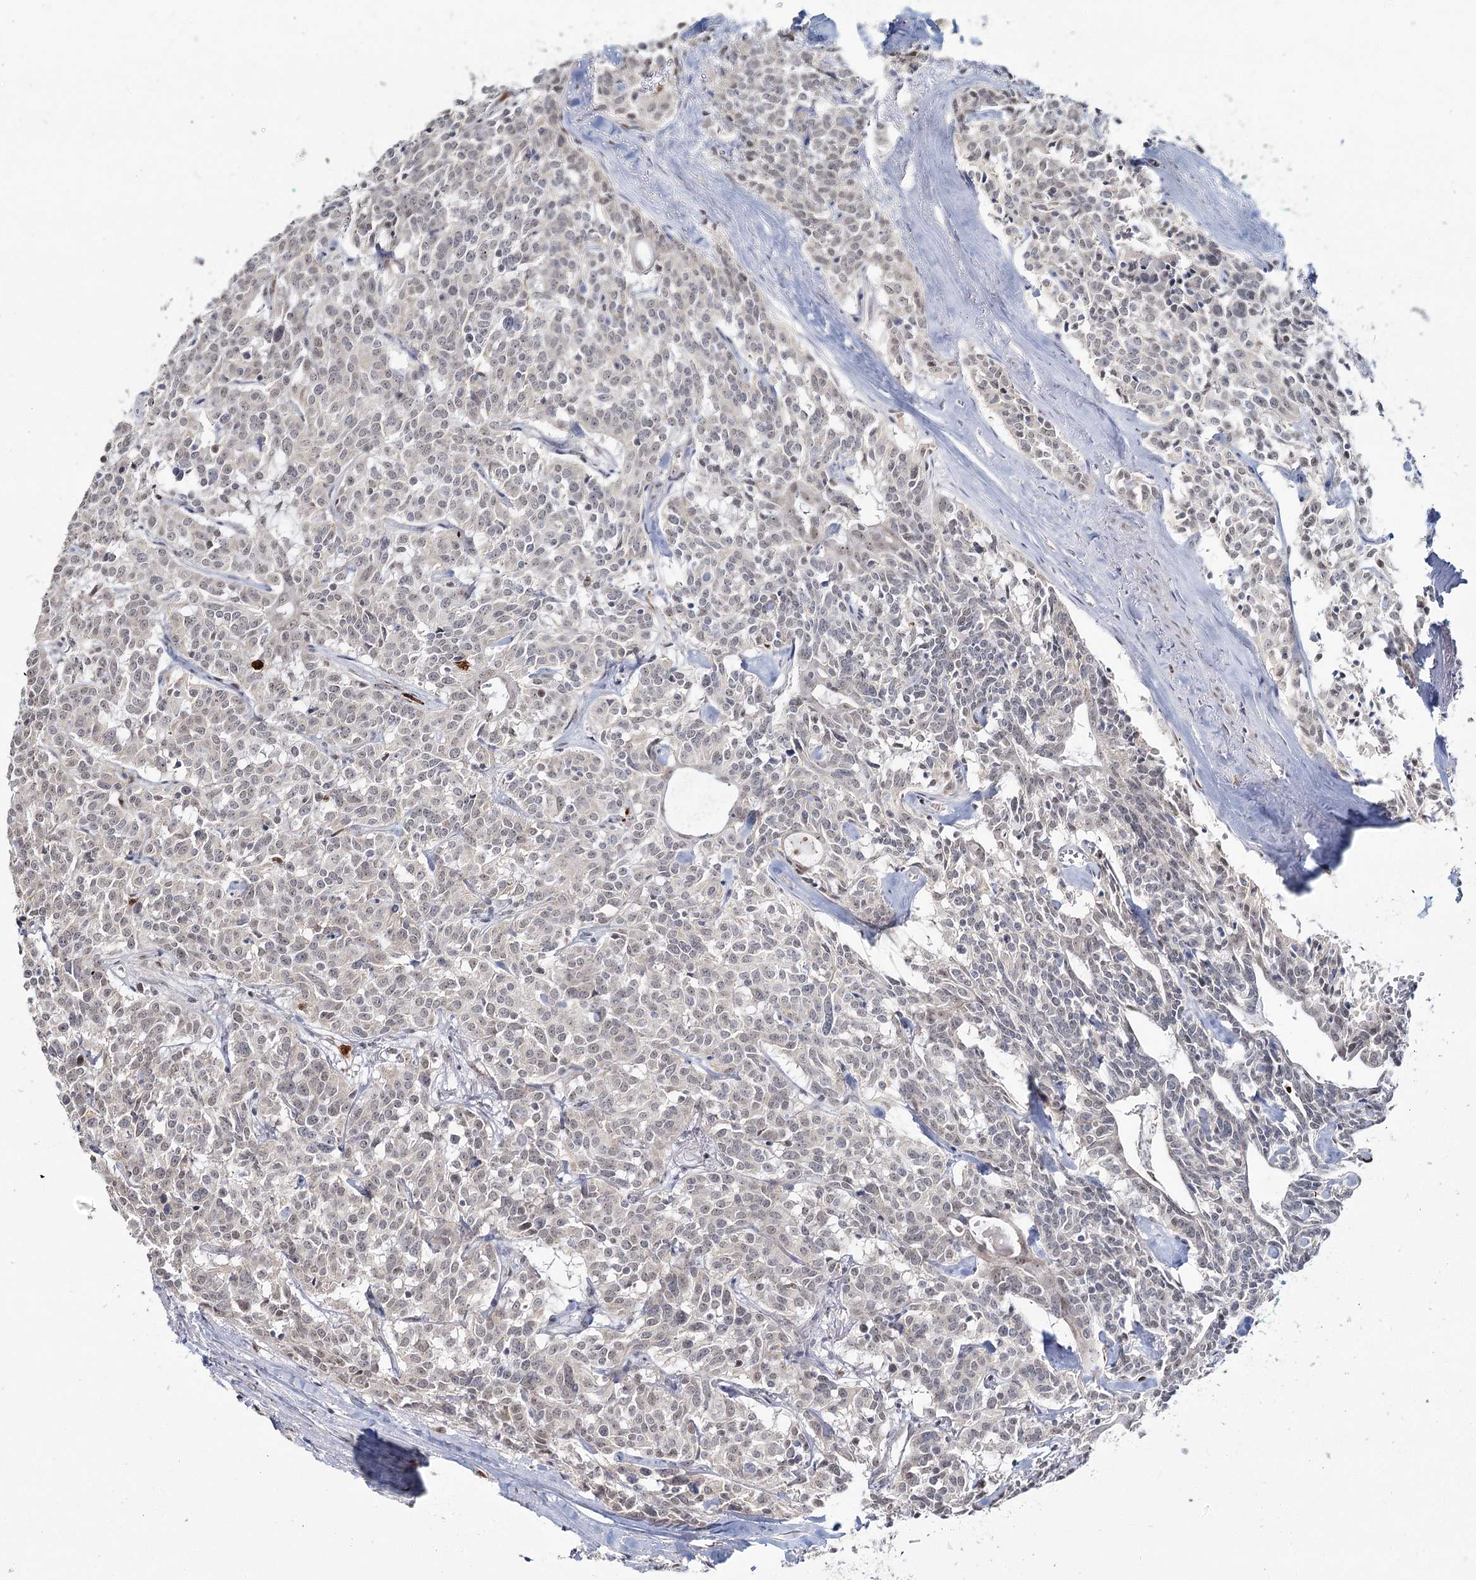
{"staining": {"intensity": "negative", "quantity": "none", "location": "none"}, "tissue": "carcinoid", "cell_type": "Tumor cells", "image_type": "cancer", "snomed": [{"axis": "morphology", "description": "Carcinoid, malignant, NOS"}, {"axis": "topography", "description": "Lung"}], "caption": "An immunohistochemistry histopathology image of malignant carcinoid is shown. There is no staining in tumor cells of malignant carcinoid.", "gene": "ATAD1", "patient": {"sex": "female", "age": 46}}